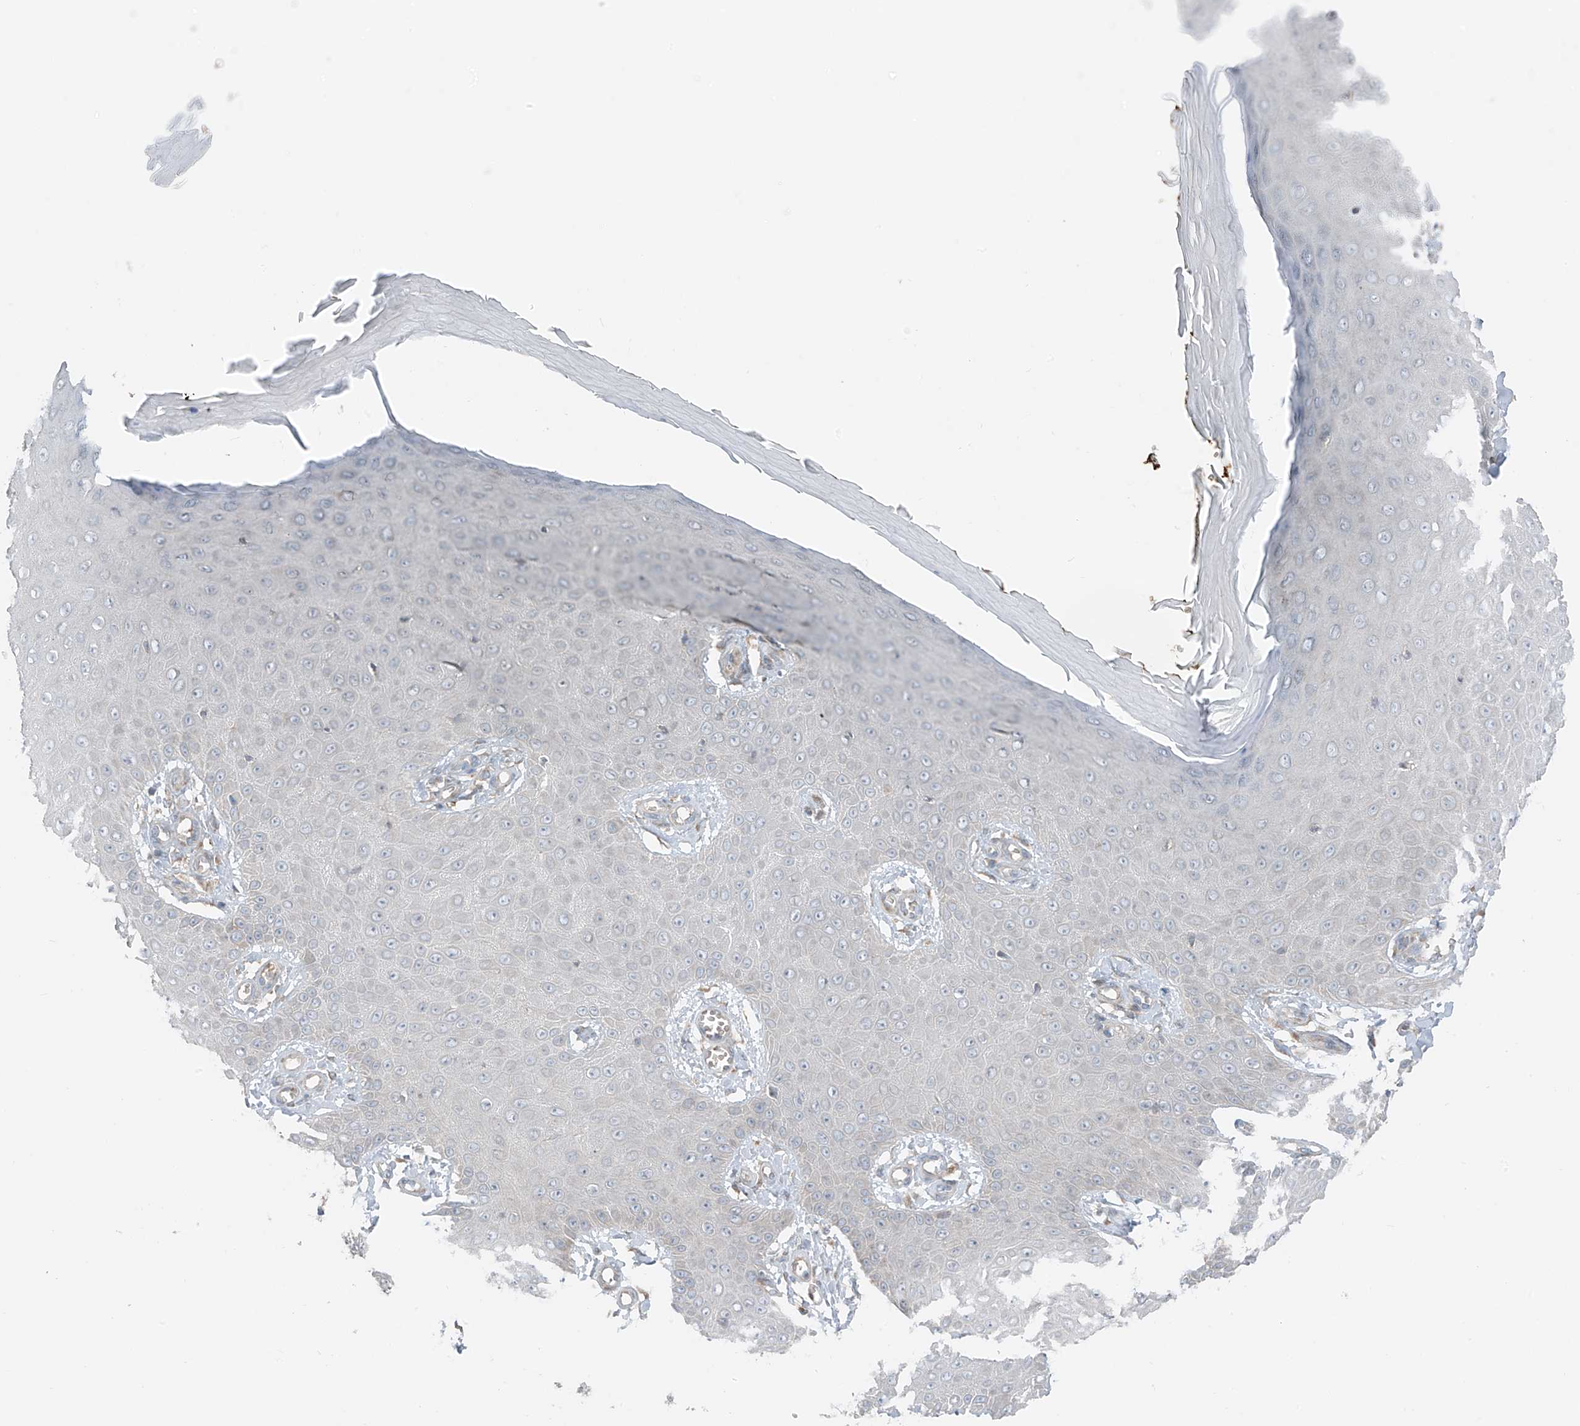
{"staining": {"intensity": "negative", "quantity": "none", "location": "none"}, "tissue": "skin cancer", "cell_type": "Tumor cells", "image_type": "cancer", "snomed": [{"axis": "morphology", "description": "Squamous cell carcinoma, NOS"}, {"axis": "topography", "description": "Skin"}], "caption": "High power microscopy micrograph of an immunohistochemistry (IHC) micrograph of skin squamous cell carcinoma, revealing no significant staining in tumor cells.", "gene": "SLC12A6", "patient": {"sex": "male", "age": 74}}